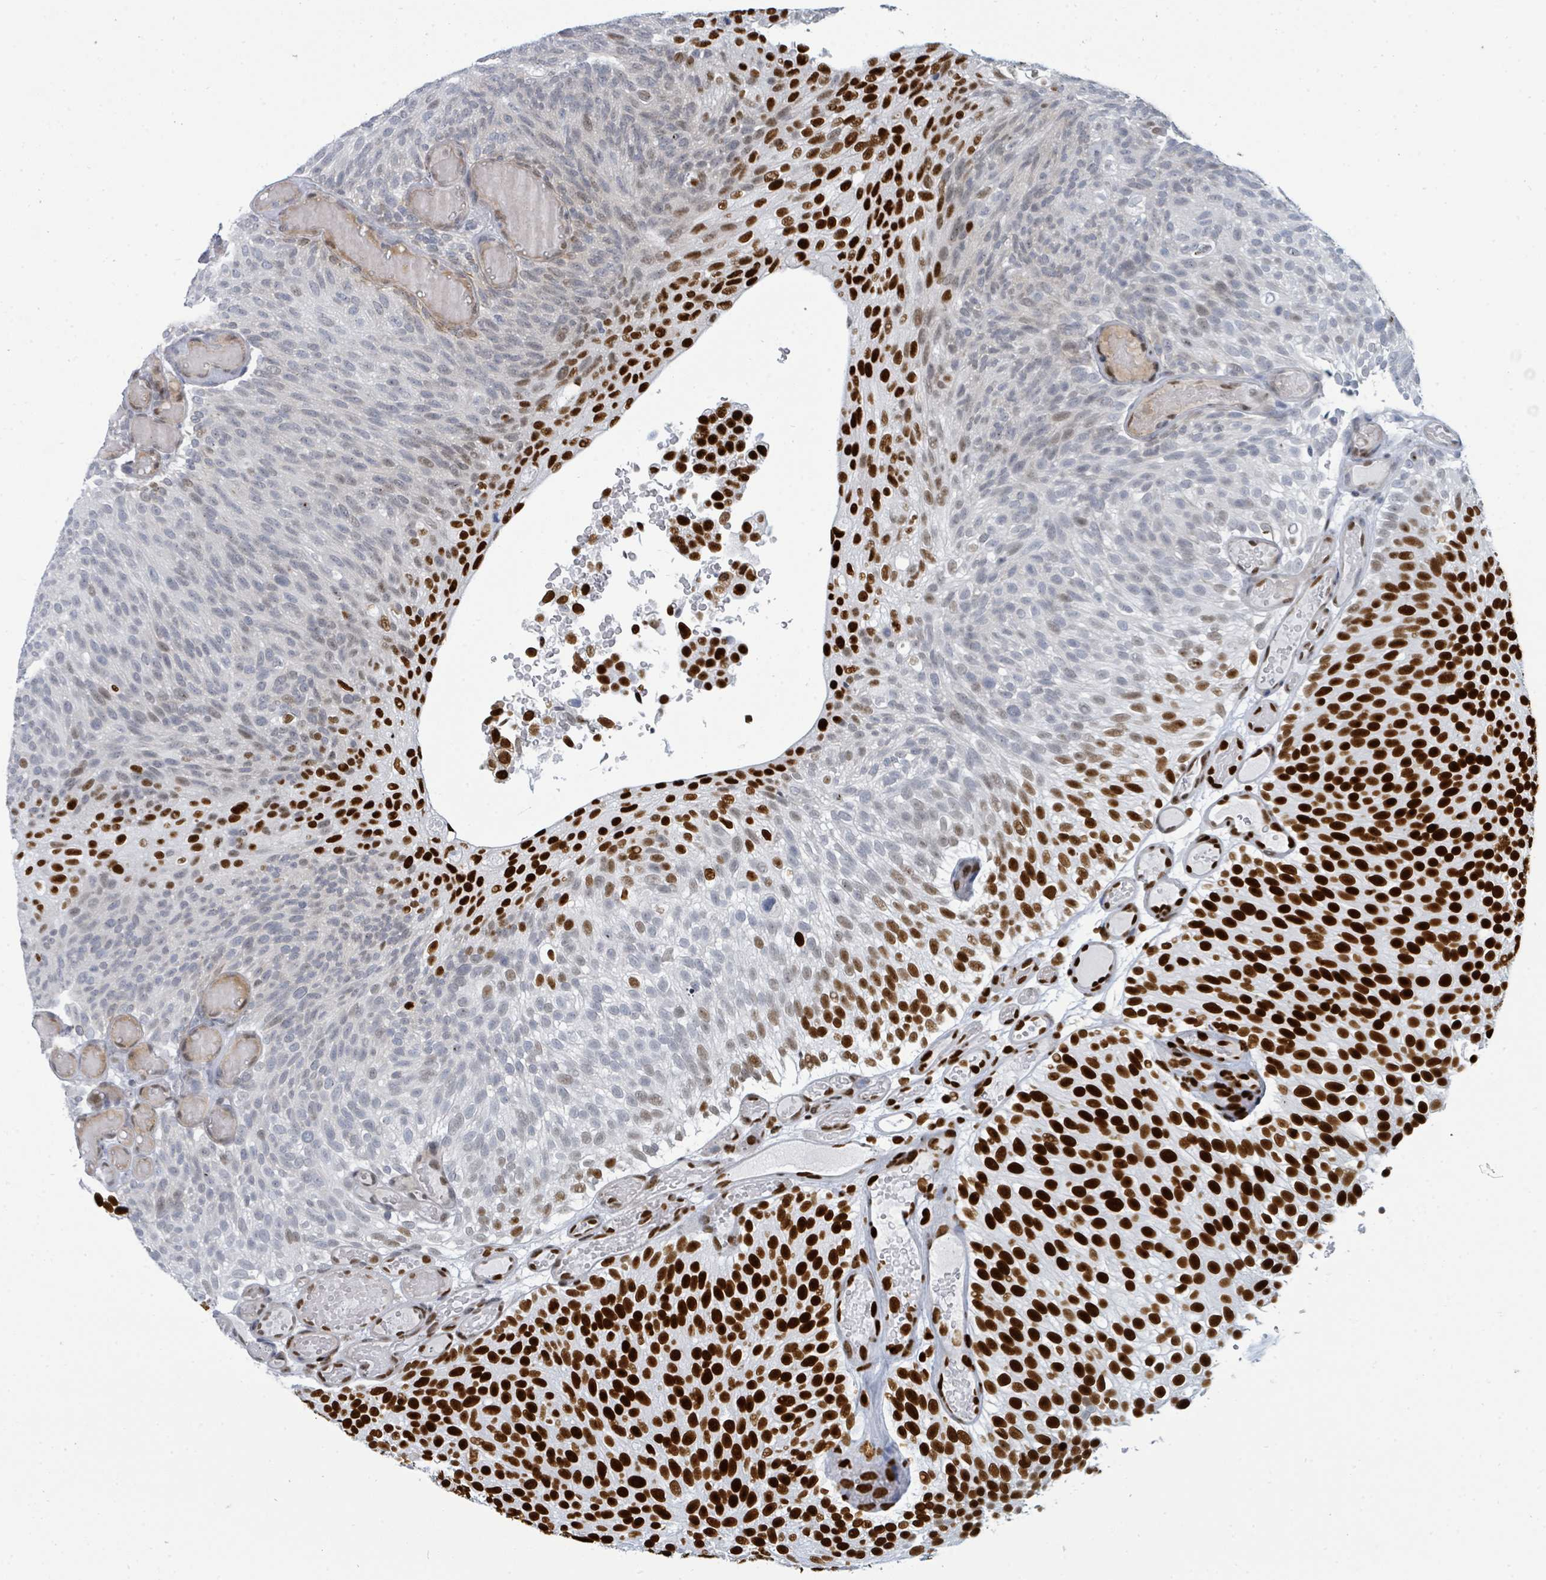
{"staining": {"intensity": "strong", "quantity": "25%-75%", "location": "nuclear"}, "tissue": "urothelial cancer", "cell_type": "Tumor cells", "image_type": "cancer", "snomed": [{"axis": "morphology", "description": "Urothelial carcinoma, Low grade"}, {"axis": "topography", "description": "Urinary bladder"}], "caption": "Urothelial cancer stained for a protein shows strong nuclear positivity in tumor cells. Nuclei are stained in blue.", "gene": "SUMO4", "patient": {"sex": "male", "age": 78}}